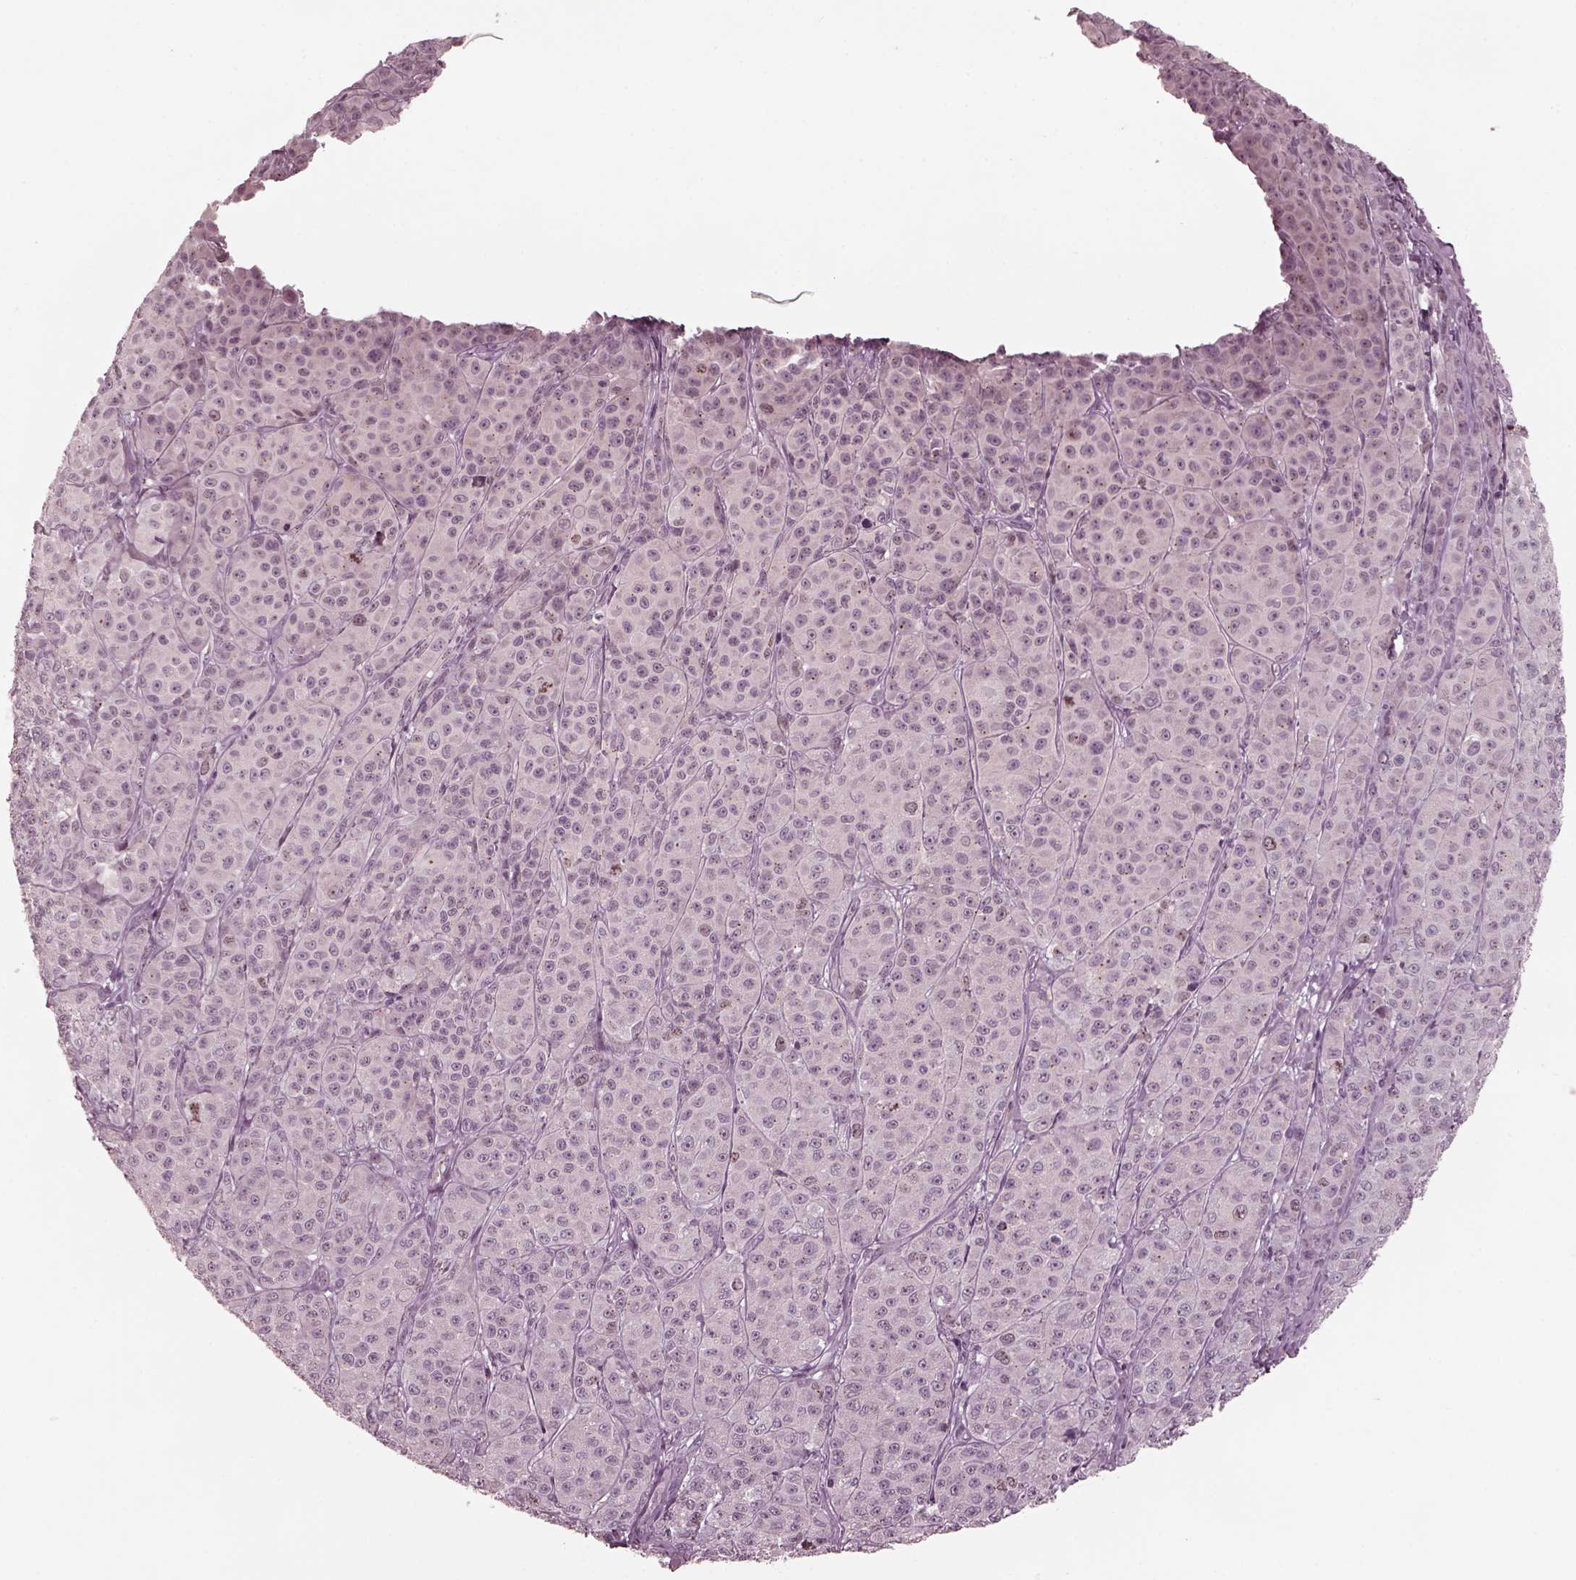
{"staining": {"intensity": "negative", "quantity": "none", "location": "none"}, "tissue": "melanoma", "cell_type": "Tumor cells", "image_type": "cancer", "snomed": [{"axis": "morphology", "description": "Malignant melanoma, NOS"}, {"axis": "topography", "description": "Skin"}], "caption": "A micrograph of human malignant melanoma is negative for staining in tumor cells.", "gene": "SAXO1", "patient": {"sex": "male", "age": 89}}